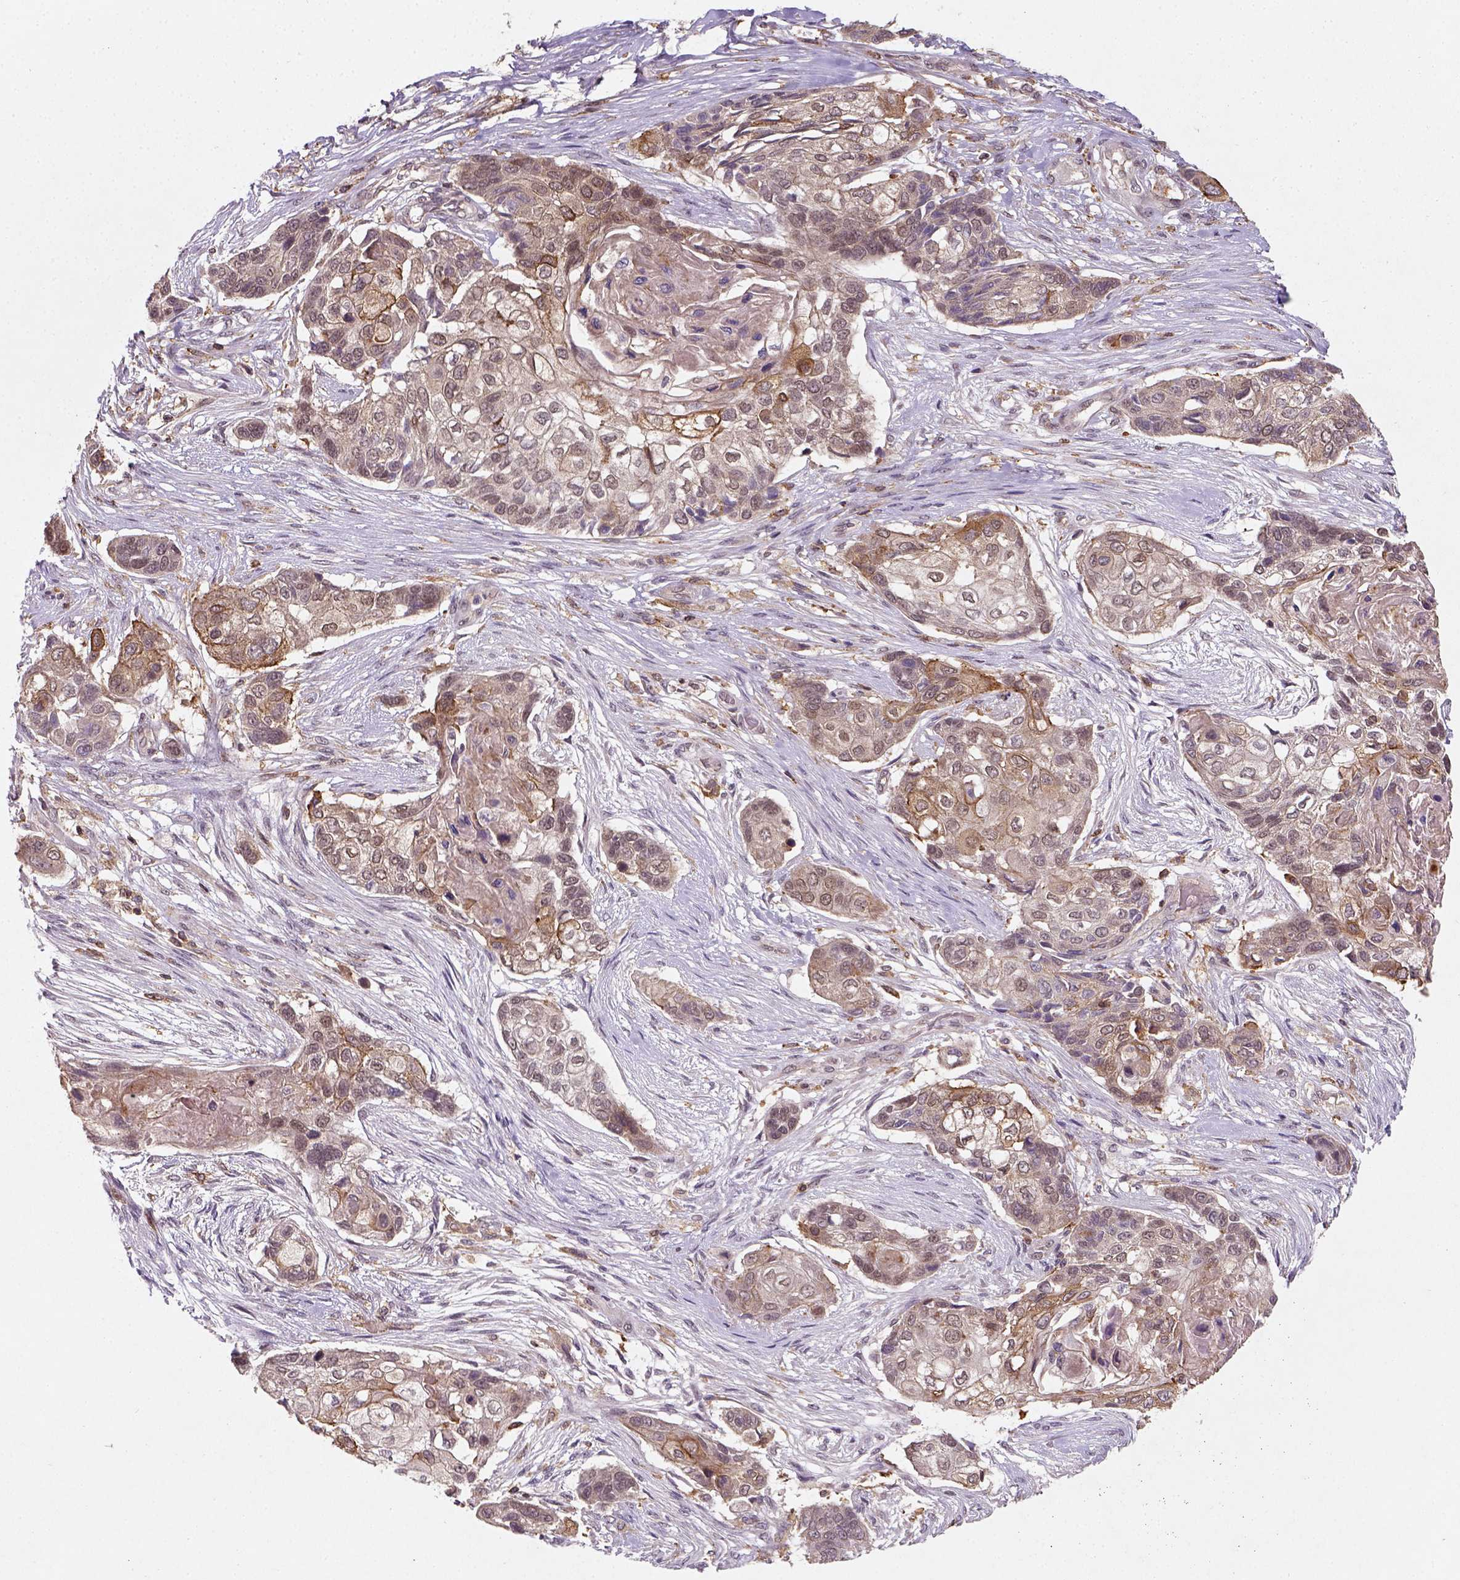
{"staining": {"intensity": "moderate", "quantity": ">75%", "location": "cytoplasmic/membranous,nuclear"}, "tissue": "lung cancer", "cell_type": "Tumor cells", "image_type": "cancer", "snomed": [{"axis": "morphology", "description": "Squamous cell carcinoma, NOS"}, {"axis": "topography", "description": "Lung"}], "caption": "Protein staining of lung cancer tissue demonstrates moderate cytoplasmic/membranous and nuclear staining in about >75% of tumor cells. (brown staining indicates protein expression, while blue staining denotes nuclei).", "gene": "CAMKK1", "patient": {"sex": "male", "age": 69}}